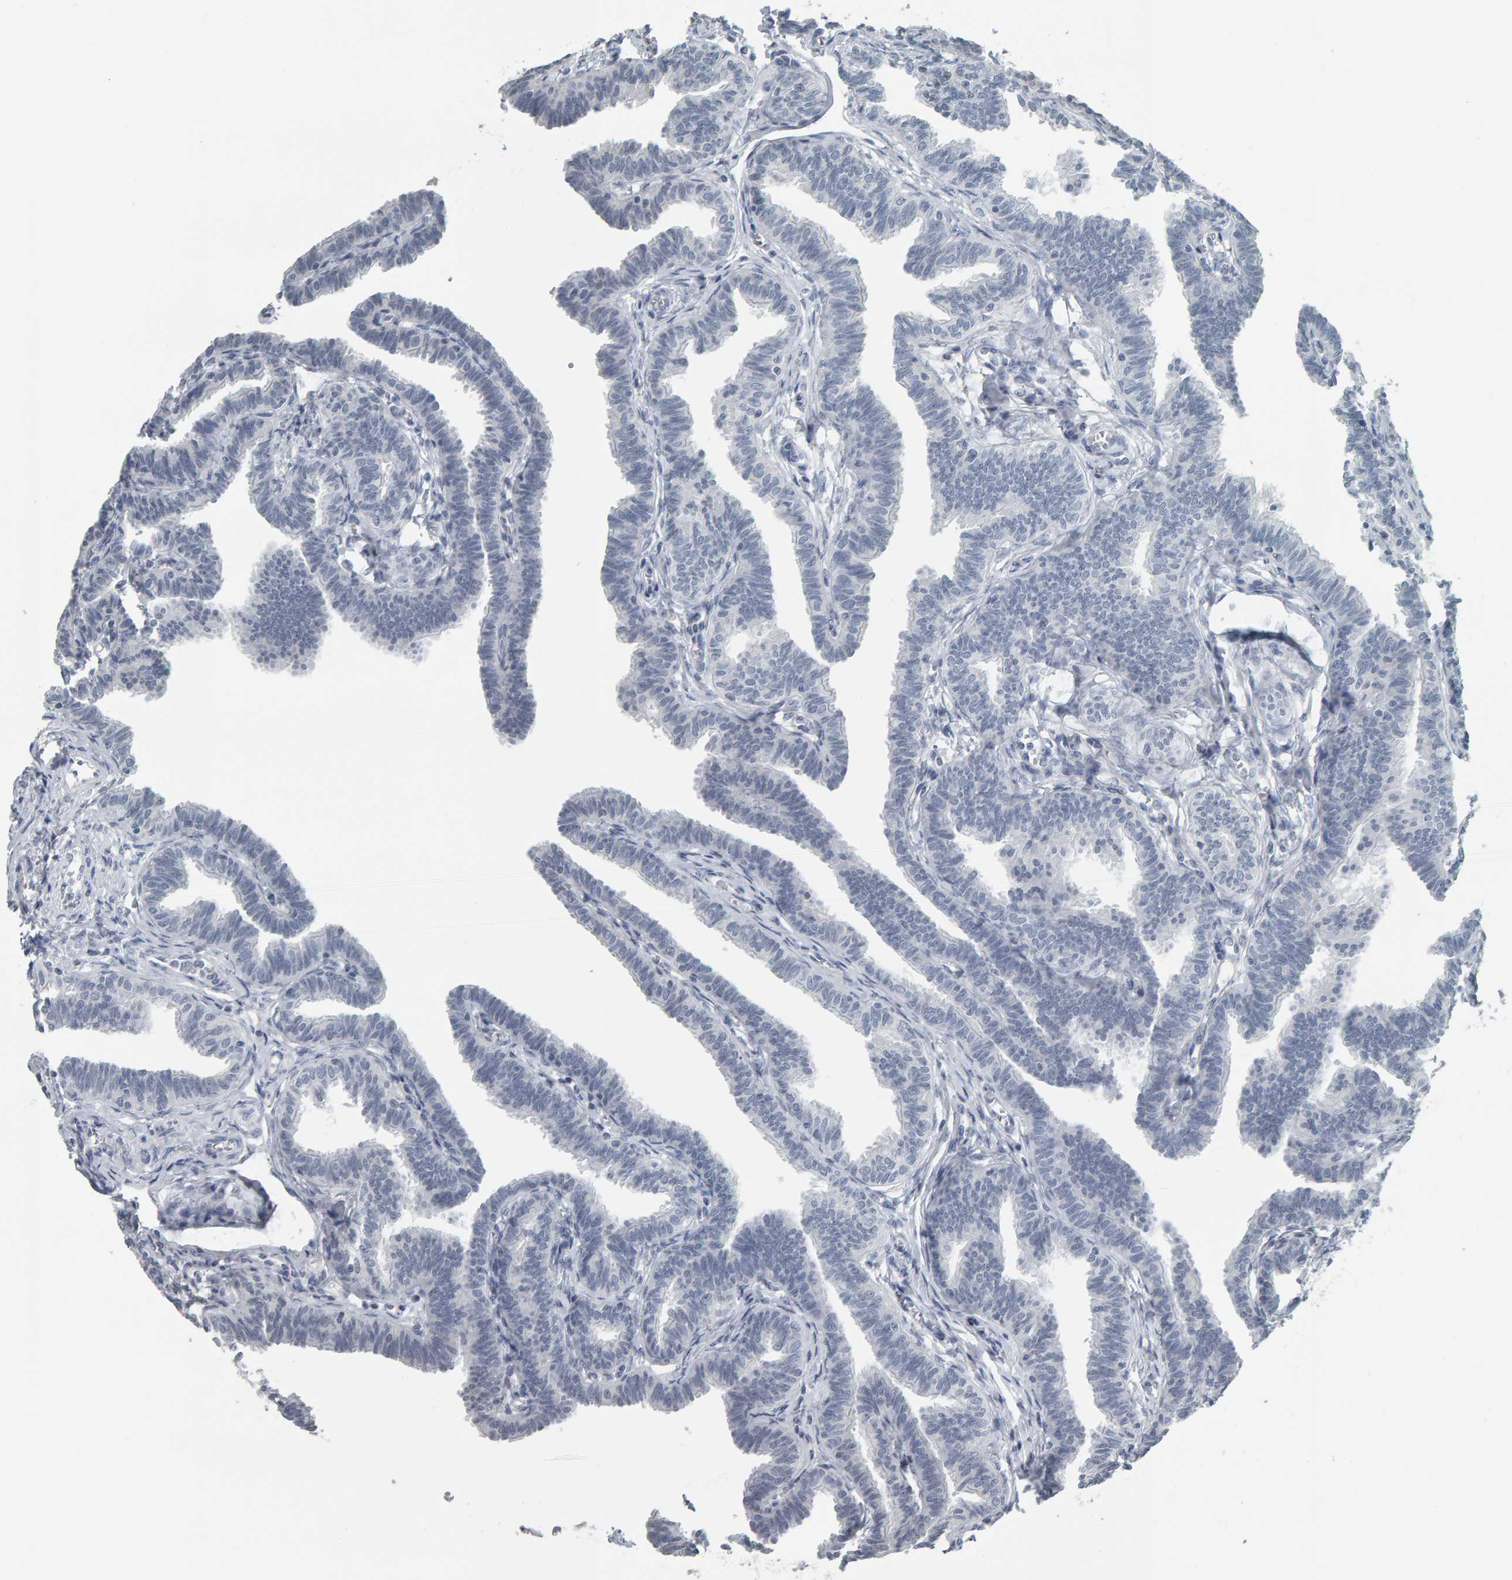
{"staining": {"intensity": "negative", "quantity": "none", "location": "none"}, "tissue": "fallopian tube", "cell_type": "Glandular cells", "image_type": "normal", "snomed": [{"axis": "morphology", "description": "Normal tissue, NOS"}, {"axis": "topography", "description": "Fallopian tube"}, {"axis": "topography", "description": "Ovary"}], "caption": "Glandular cells show no significant positivity in normal fallopian tube. (Stains: DAB immunohistochemistry (IHC) with hematoxylin counter stain, Microscopy: brightfield microscopy at high magnification).", "gene": "PYY", "patient": {"sex": "female", "age": 23}}